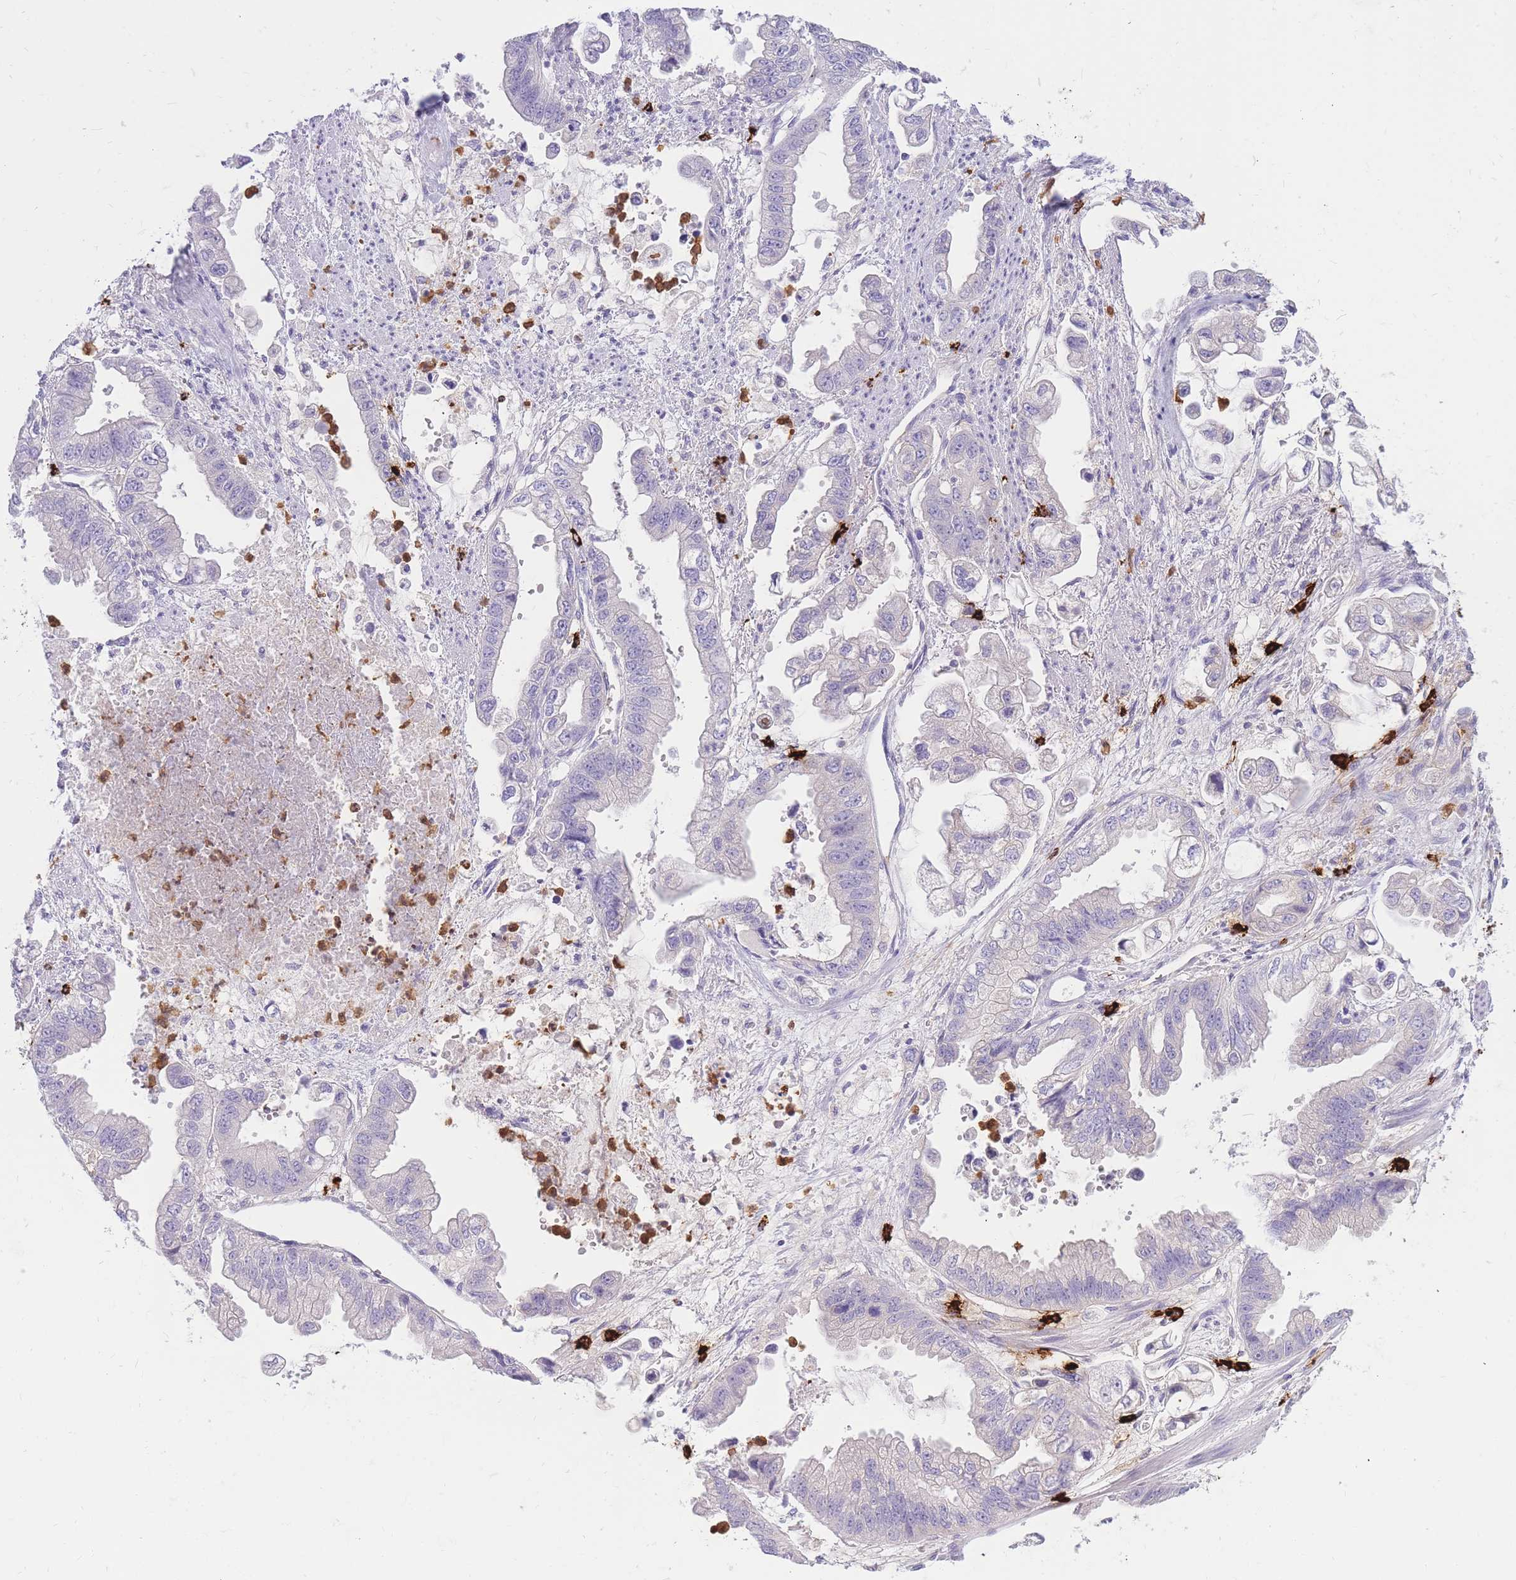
{"staining": {"intensity": "negative", "quantity": "none", "location": "none"}, "tissue": "stomach cancer", "cell_type": "Tumor cells", "image_type": "cancer", "snomed": [{"axis": "morphology", "description": "Adenocarcinoma, NOS"}, {"axis": "topography", "description": "Stomach"}], "caption": "This is a image of IHC staining of adenocarcinoma (stomach), which shows no staining in tumor cells.", "gene": "TPSAB1", "patient": {"sex": "male", "age": 62}}